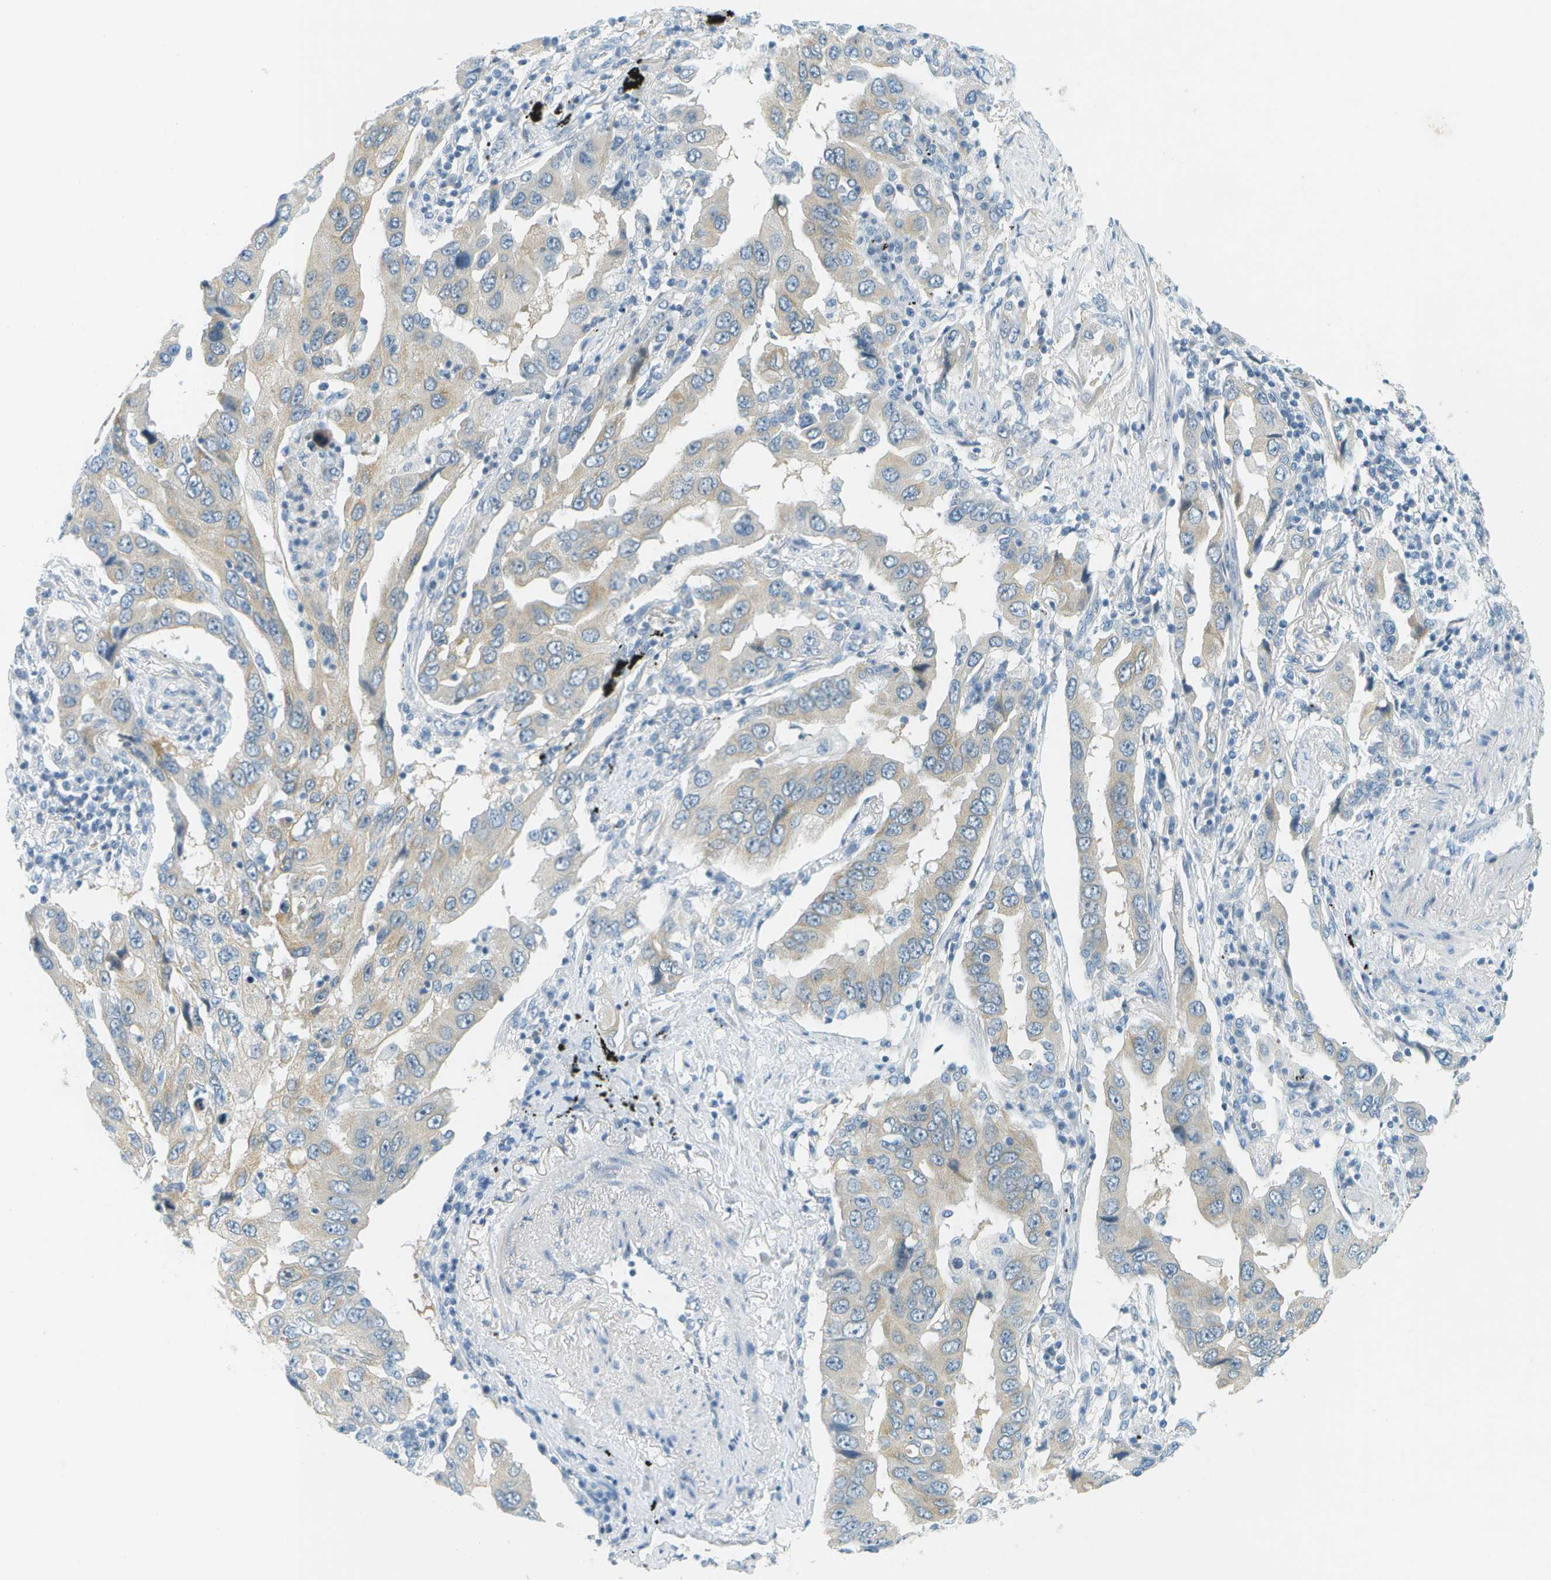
{"staining": {"intensity": "negative", "quantity": "none", "location": "none"}, "tissue": "lung cancer", "cell_type": "Tumor cells", "image_type": "cancer", "snomed": [{"axis": "morphology", "description": "Adenocarcinoma, NOS"}, {"axis": "topography", "description": "Lung"}], "caption": "Micrograph shows no significant protein expression in tumor cells of lung cancer (adenocarcinoma).", "gene": "SMYD5", "patient": {"sex": "female", "age": 65}}